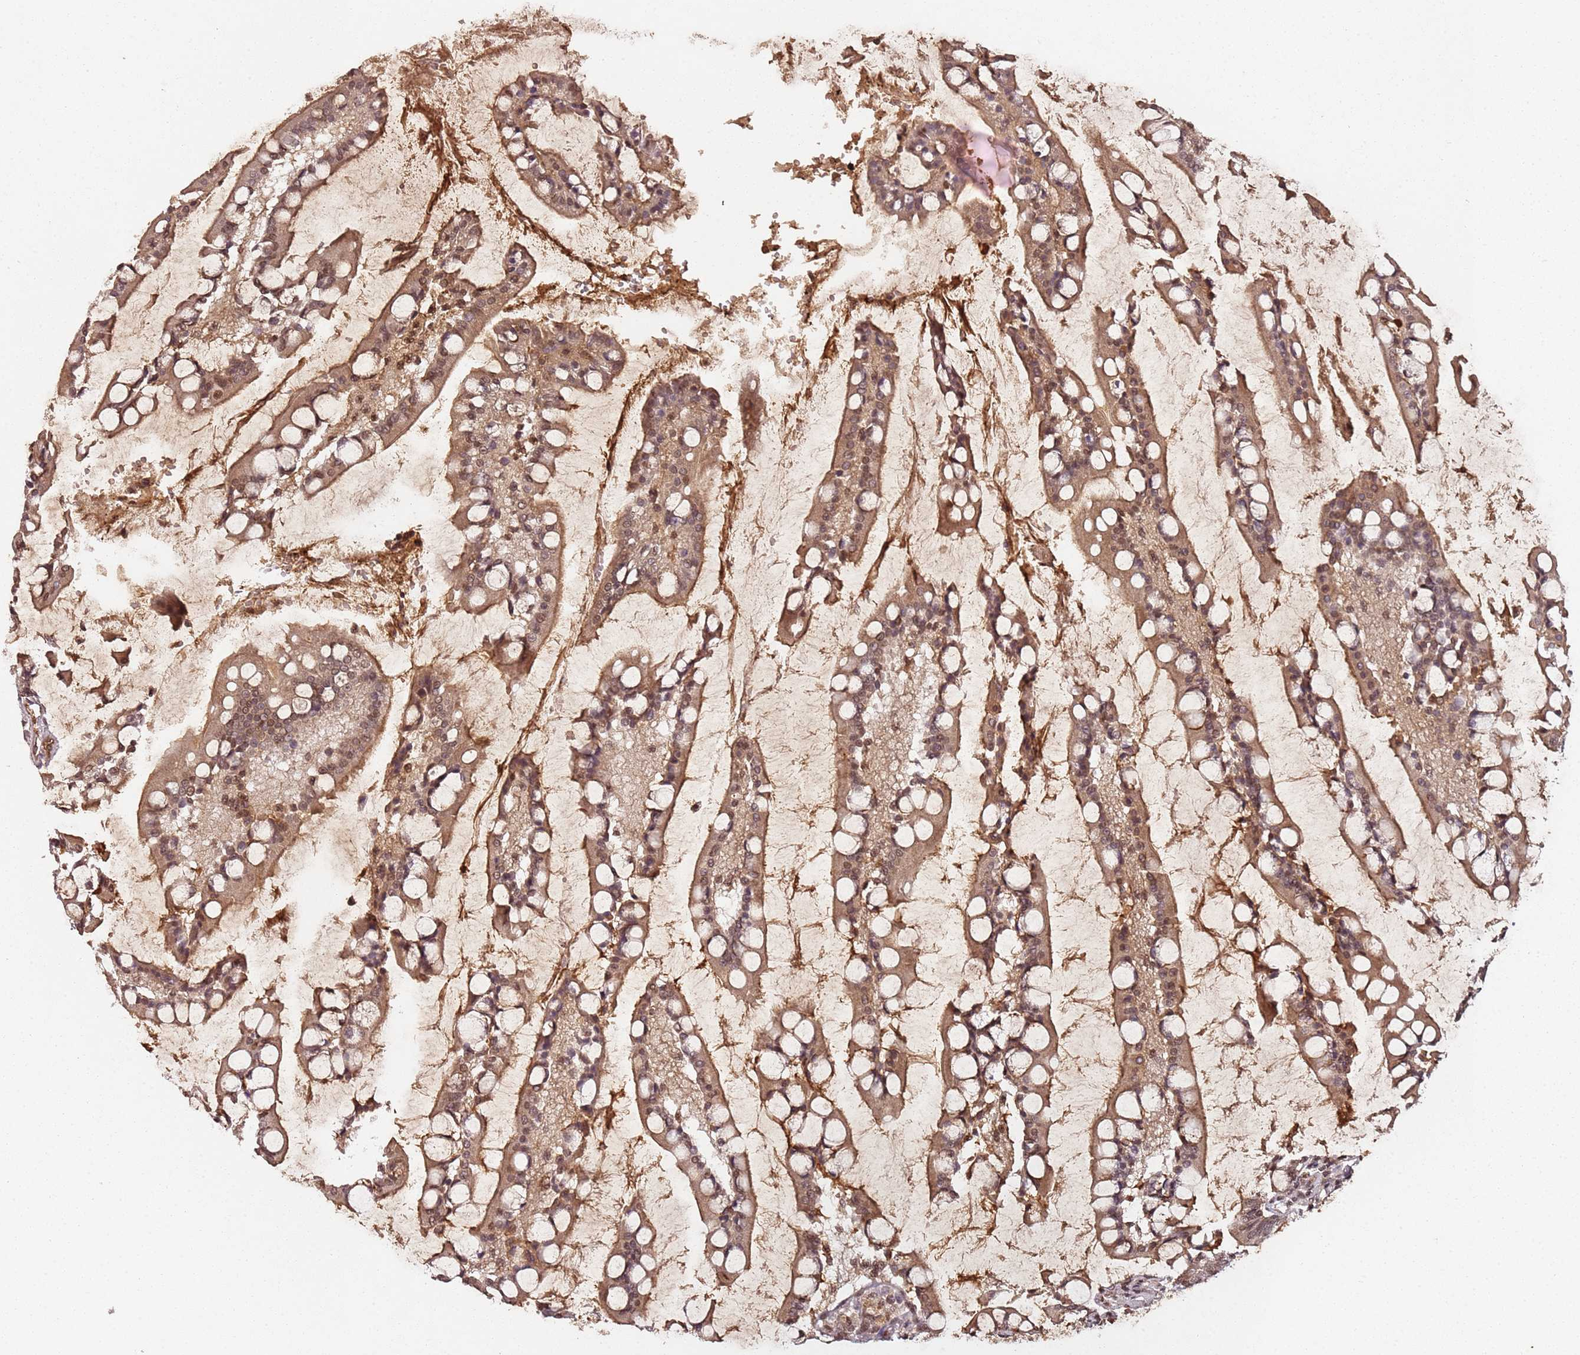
{"staining": {"intensity": "moderate", "quantity": ">75%", "location": "cytoplasmic/membranous,nuclear"}, "tissue": "small intestine", "cell_type": "Glandular cells", "image_type": "normal", "snomed": [{"axis": "morphology", "description": "Normal tissue, NOS"}, {"axis": "topography", "description": "Small intestine"}], "caption": "Protein expression analysis of benign human small intestine reveals moderate cytoplasmic/membranous,nuclear positivity in approximately >75% of glandular cells. The protein is stained brown, and the nuclei are stained in blue (DAB IHC with brightfield microscopy, high magnification).", "gene": "COL1A2", "patient": {"sex": "male", "age": 52}}